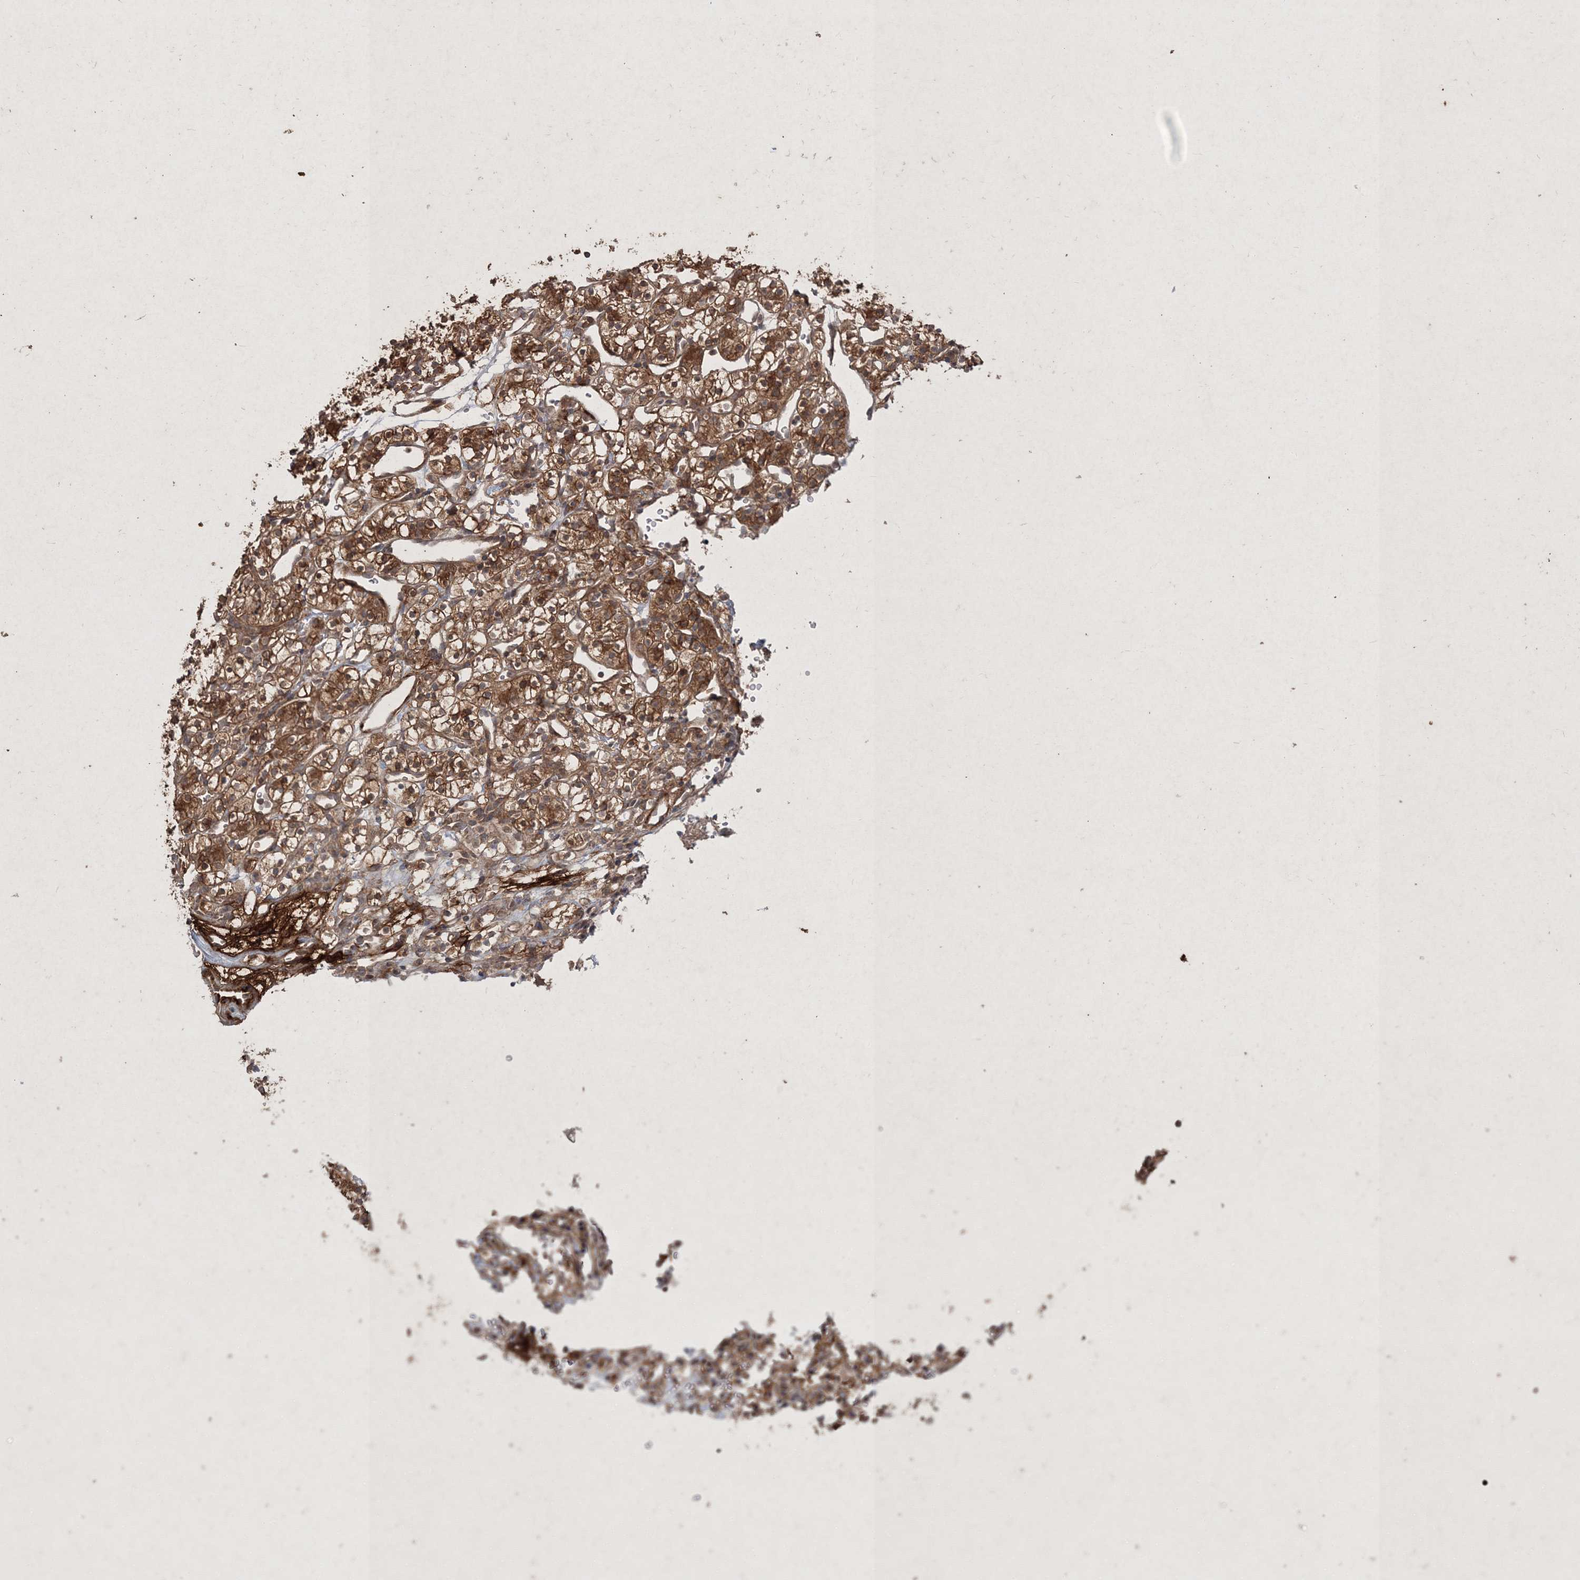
{"staining": {"intensity": "moderate", "quantity": ">75%", "location": "cytoplasmic/membranous"}, "tissue": "renal cancer", "cell_type": "Tumor cells", "image_type": "cancer", "snomed": [{"axis": "morphology", "description": "Adenocarcinoma, NOS"}, {"axis": "topography", "description": "Kidney"}], "caption": "This micrograph reveals renal adenocarcinoma stained with immunohistochemistry (IHC) to label a protein in brown. The cytoplasmic/membranous of tumor cells show moderate positivity for the protein. Nuclei are counter-stained blue.", "gene": "SPRY1", "patient": {"sex": "female", "age": 57}}